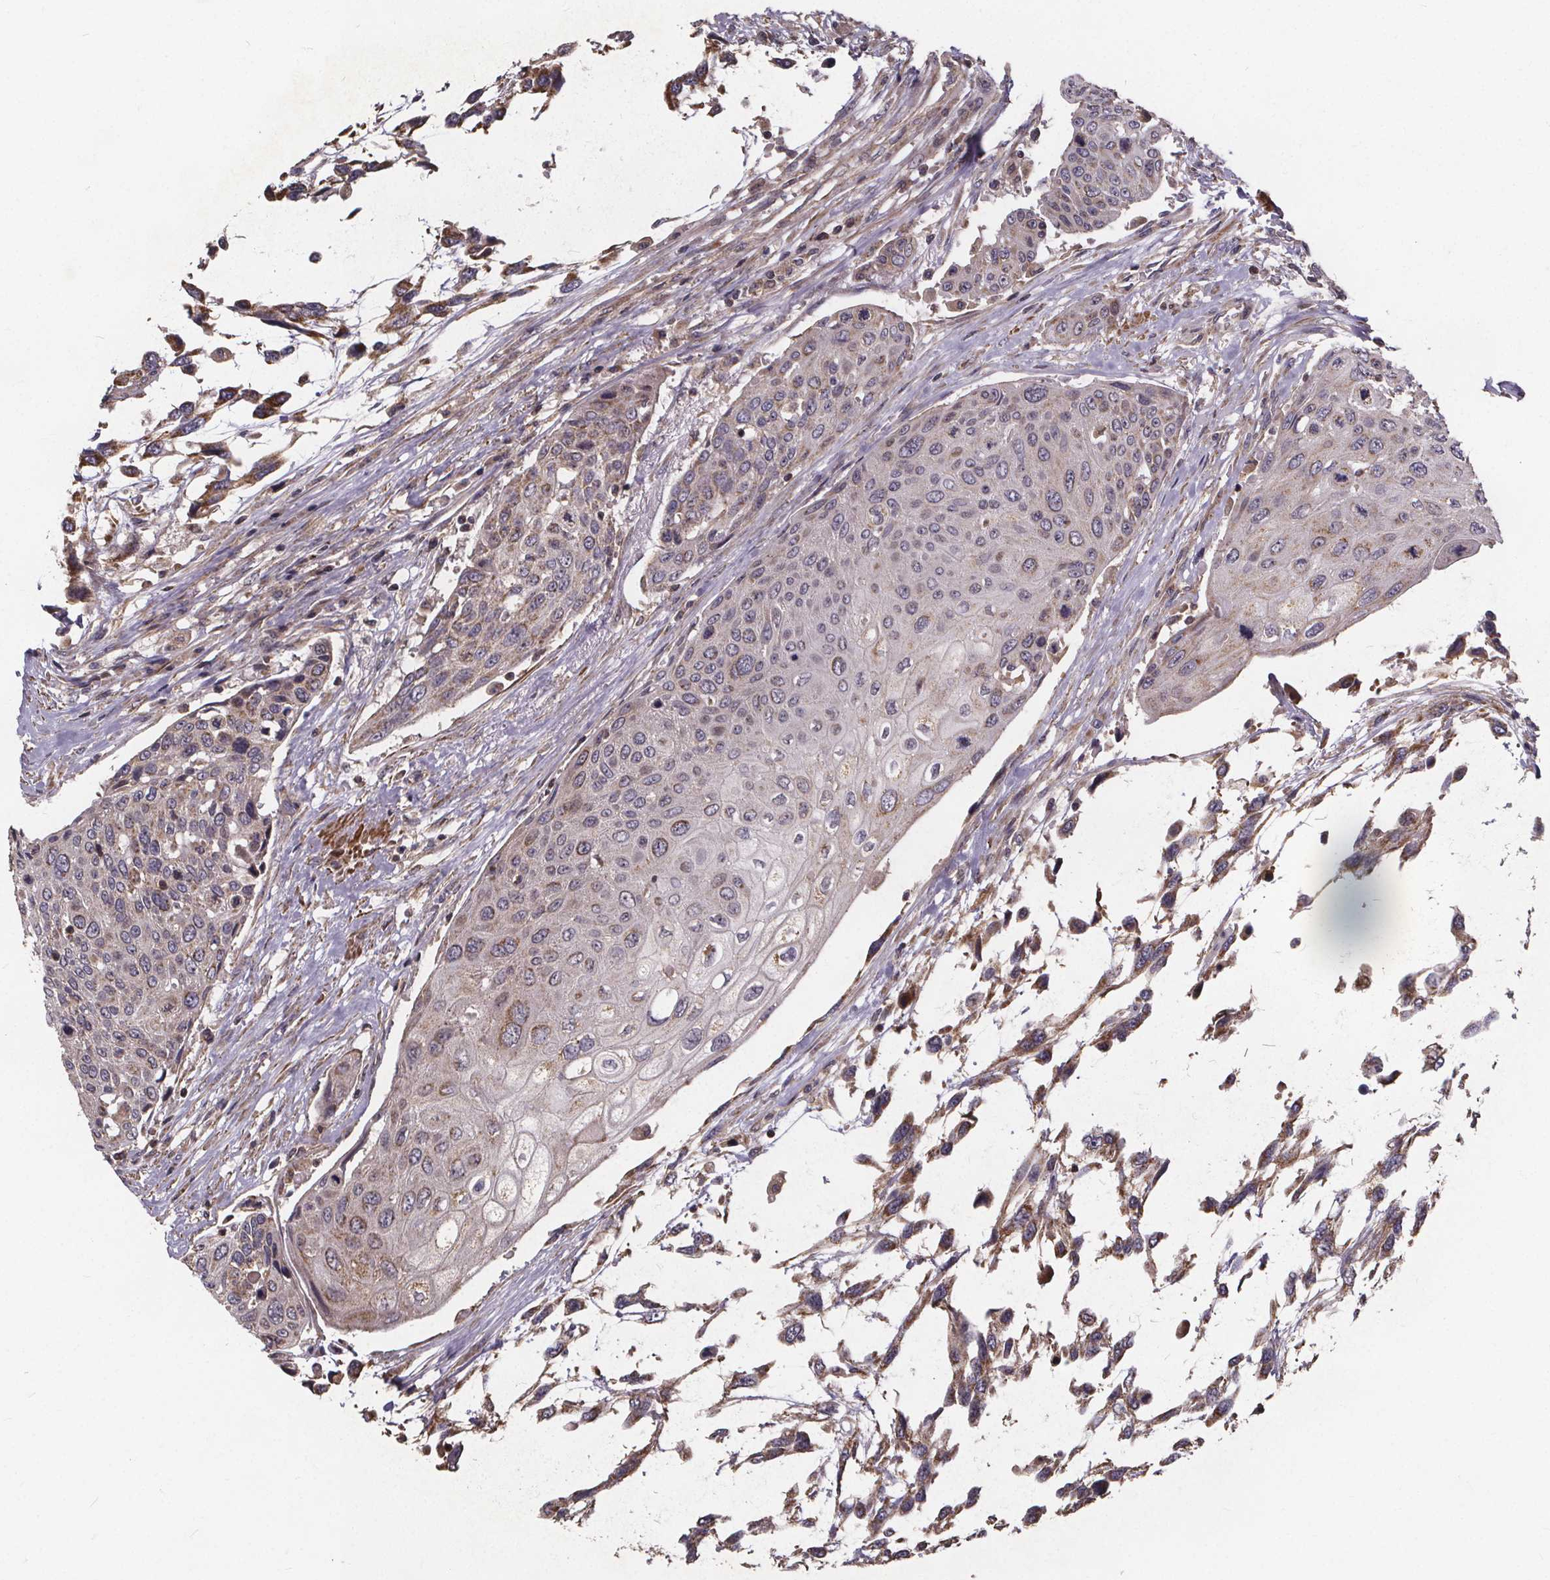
{"staining": {"intensity": "moderate", "quantity": "25%-75%", "location": "cytoplasmic/membranous"}, "tissue": "urothelial cancer", "cell_type": "Tumor cells", "image_type": "cancer", "snomed": [{"axis": "morphology", "description": "Urothelial carcinoma, High grade"}, {"axis": "topography", "description": "Urinary bladder"}], "caption": "Approximately 25%-75% of tumor cells in human urothelial cancer exhibit moderate cytoplasmic/membranous protein staining as visualized by brown immunohistochemical staining.", "gene": "YME1L1", "patient": {"sex": "female", "age": 70}}